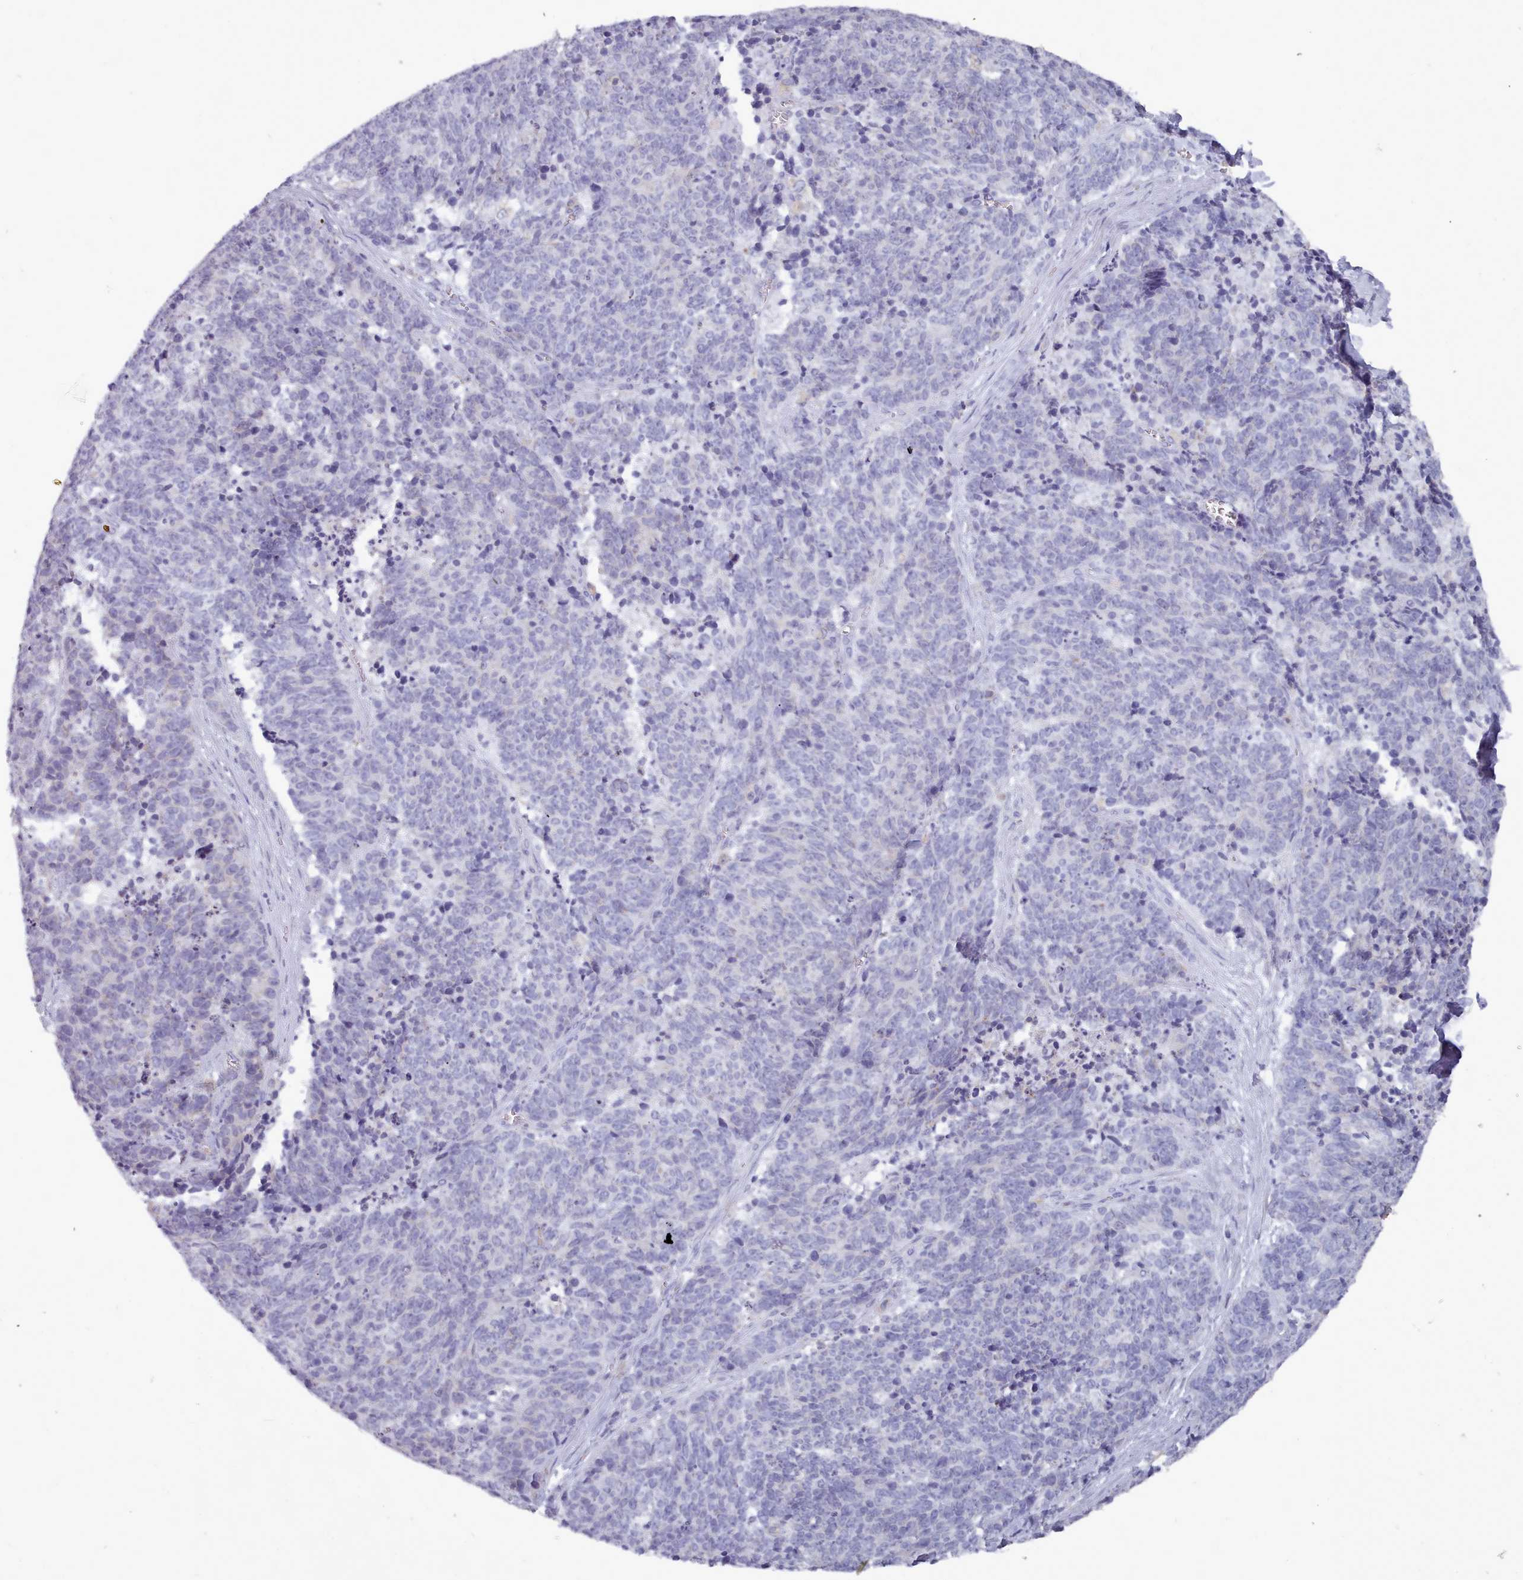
{"staining": {"intensity": "negative", "quantity": "none", "location": "none"}, "tissue": "cervical cancer", "cell_type": "Tumor cells", "image_type": "cancer", "snomed": [{"axis": "morphology", "description": "Squamous cell carcinoma, NOS"}, {"axis": "topography", "description": "Cervix"}], "caption": "Immunohistochemical staining of cervical cancer (squamous cell carcinoma) displays no significant positivity in tumor cells. (DAB immunohistochemistry, high magnification).", "gene": "OTULINL", "patient": {"sex": "female", "age": 29}}